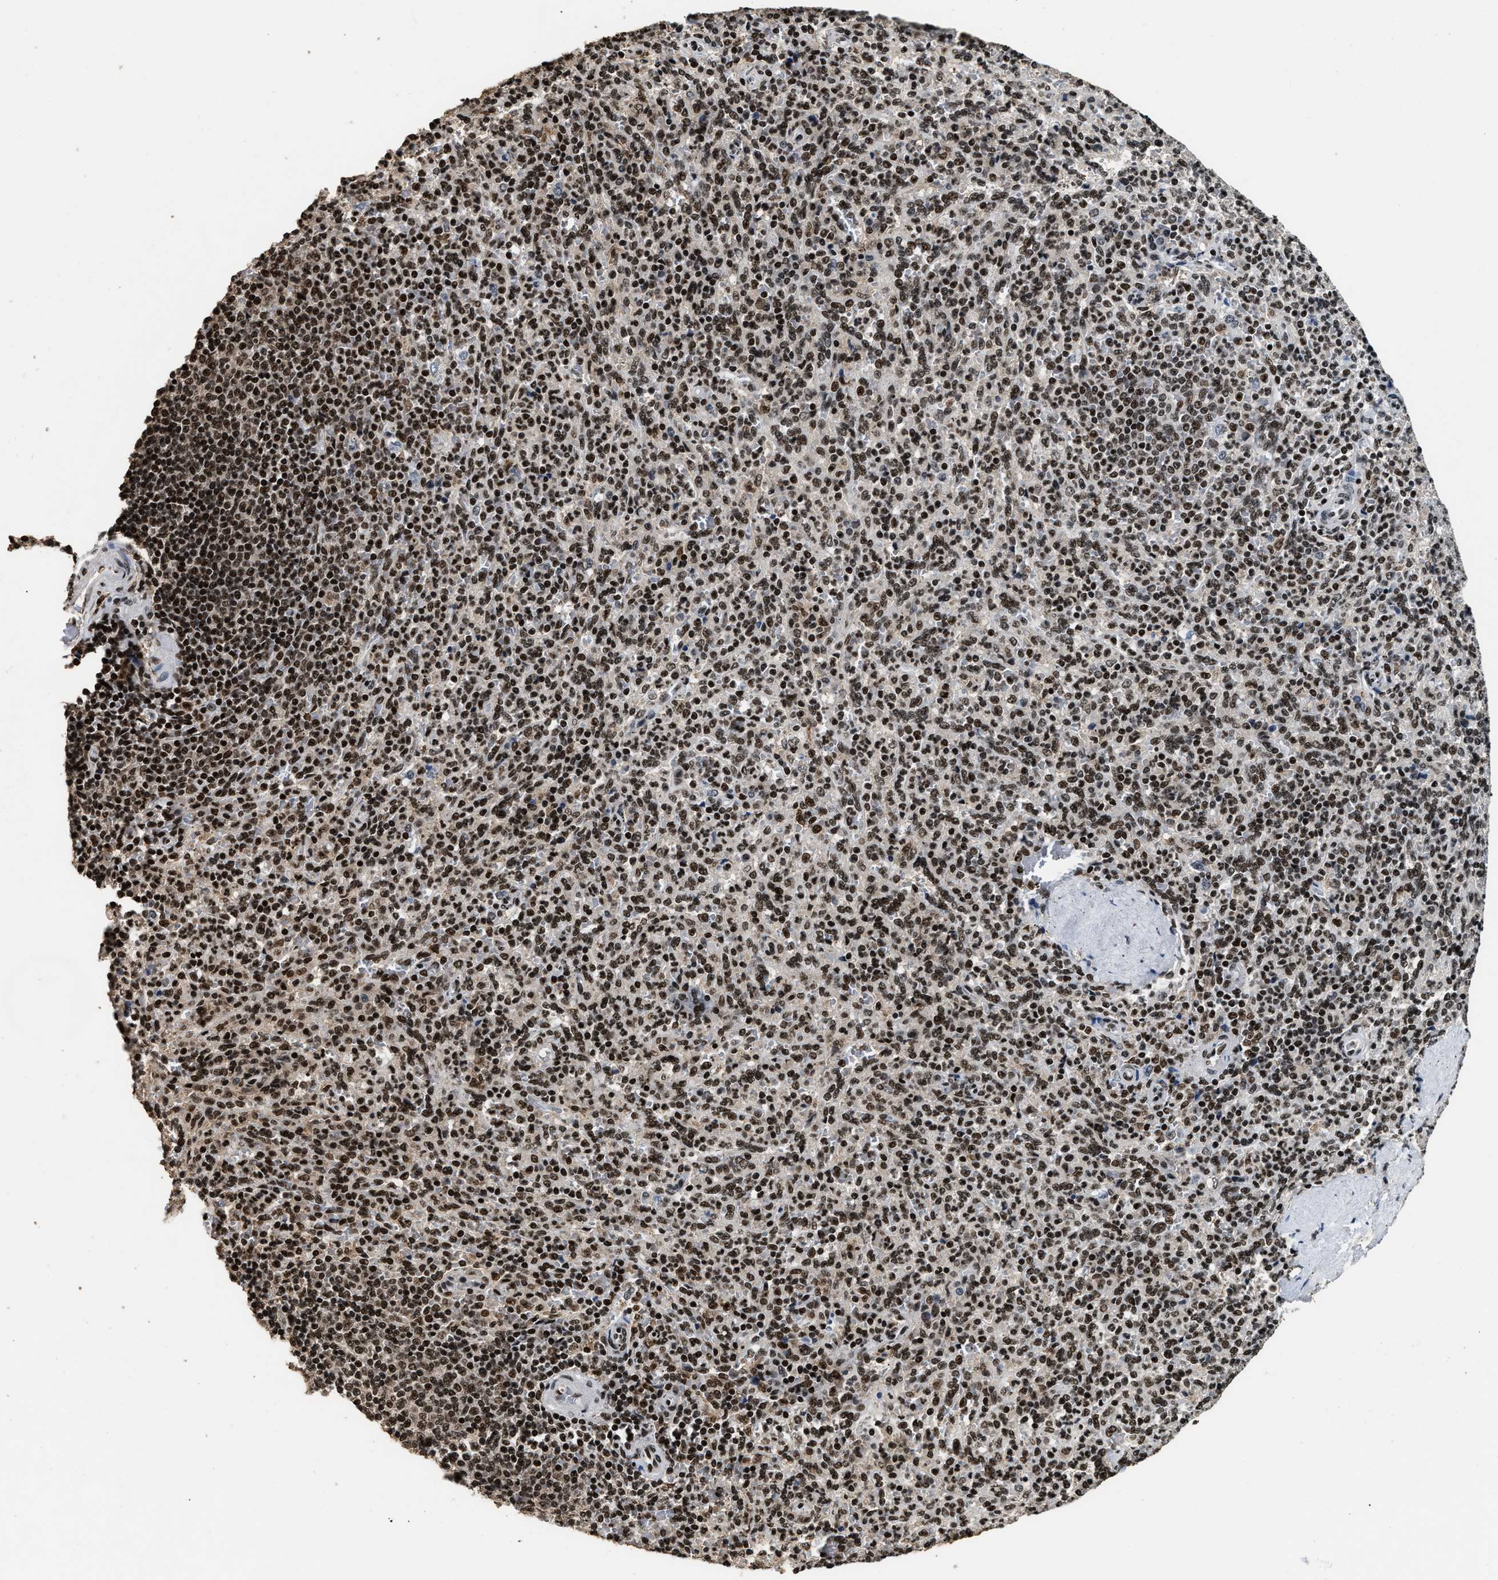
{"staining": {"intensity": "moderate", "quantity": ">75%", "location": "nuclear"}, "tissue": "spleen", "cell_type": "Cells in red pulp", "image_type": "normal", "snomed": [{"axis": "morphology", "description": "Normal tissue, NOS"}, {"axis": "topography", "description": "Spleen"}], "caption": "The image exhibits staining of benign spleen, revealing moderate nuclear protein staining (brown color) within cells in red pulp.", "gene": "RAD21", "patient": {"sex": "male", "age": 36}}